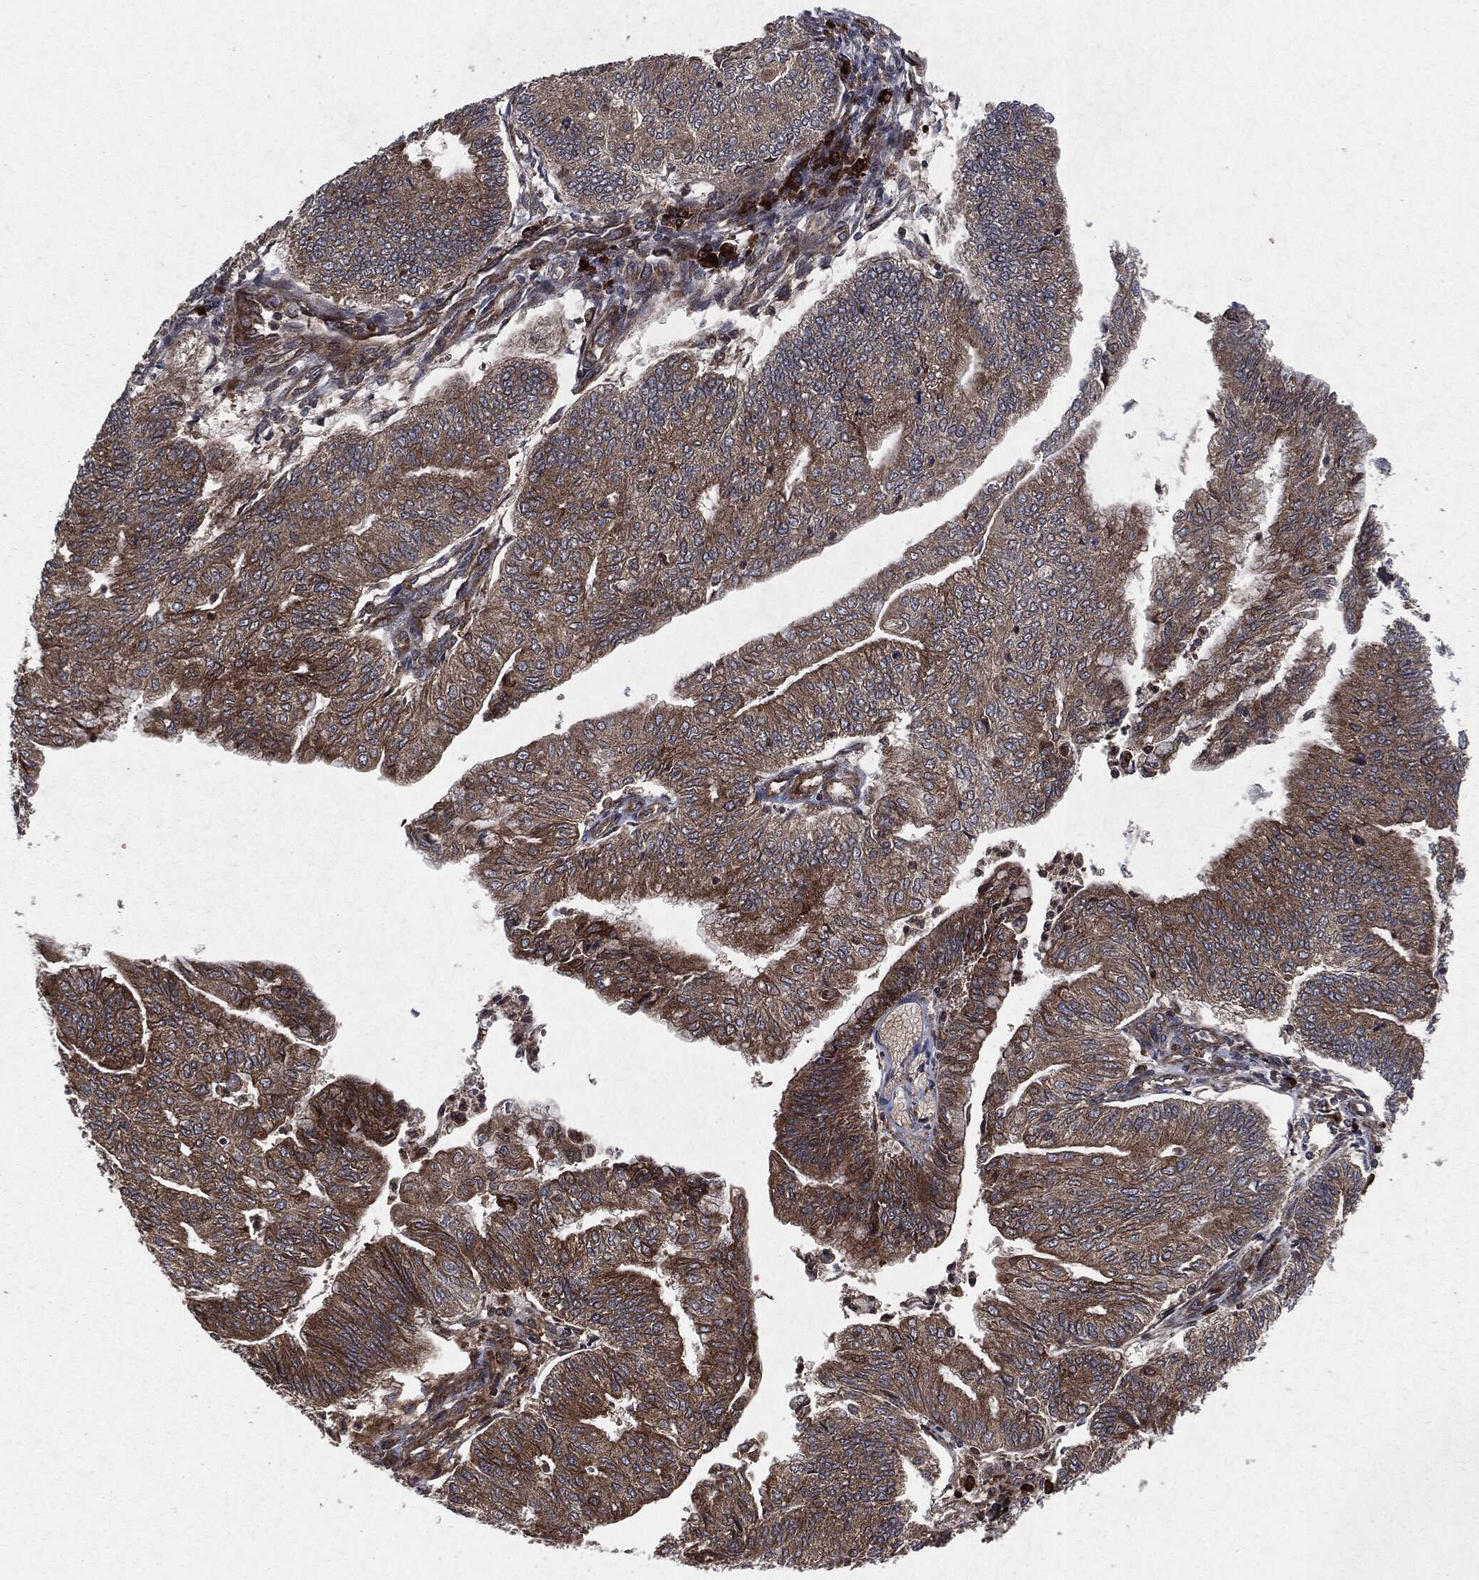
{"staining": {"intensity": "strong", "quantity": "<25%", "location": "cytoplasmic/membranous"}, "tissue": "endometrial cancer", "cell_type": "Tumor cells", "image_type": "cancer", "snomed": [{"axis": "morphology", "description": "Adenocarcinoma, NOS"}, {"axis": "topography", "description": "Endometrium"}], "caption": "An IHC image of tumor tissue is shown. Protein staining in brown labels strong cytoplasmic/membranous positivity in endometrial adenocarcinoma within tumor cells.", "gene": "RAF1", "patient": {"sex": "female", "age": 59}}